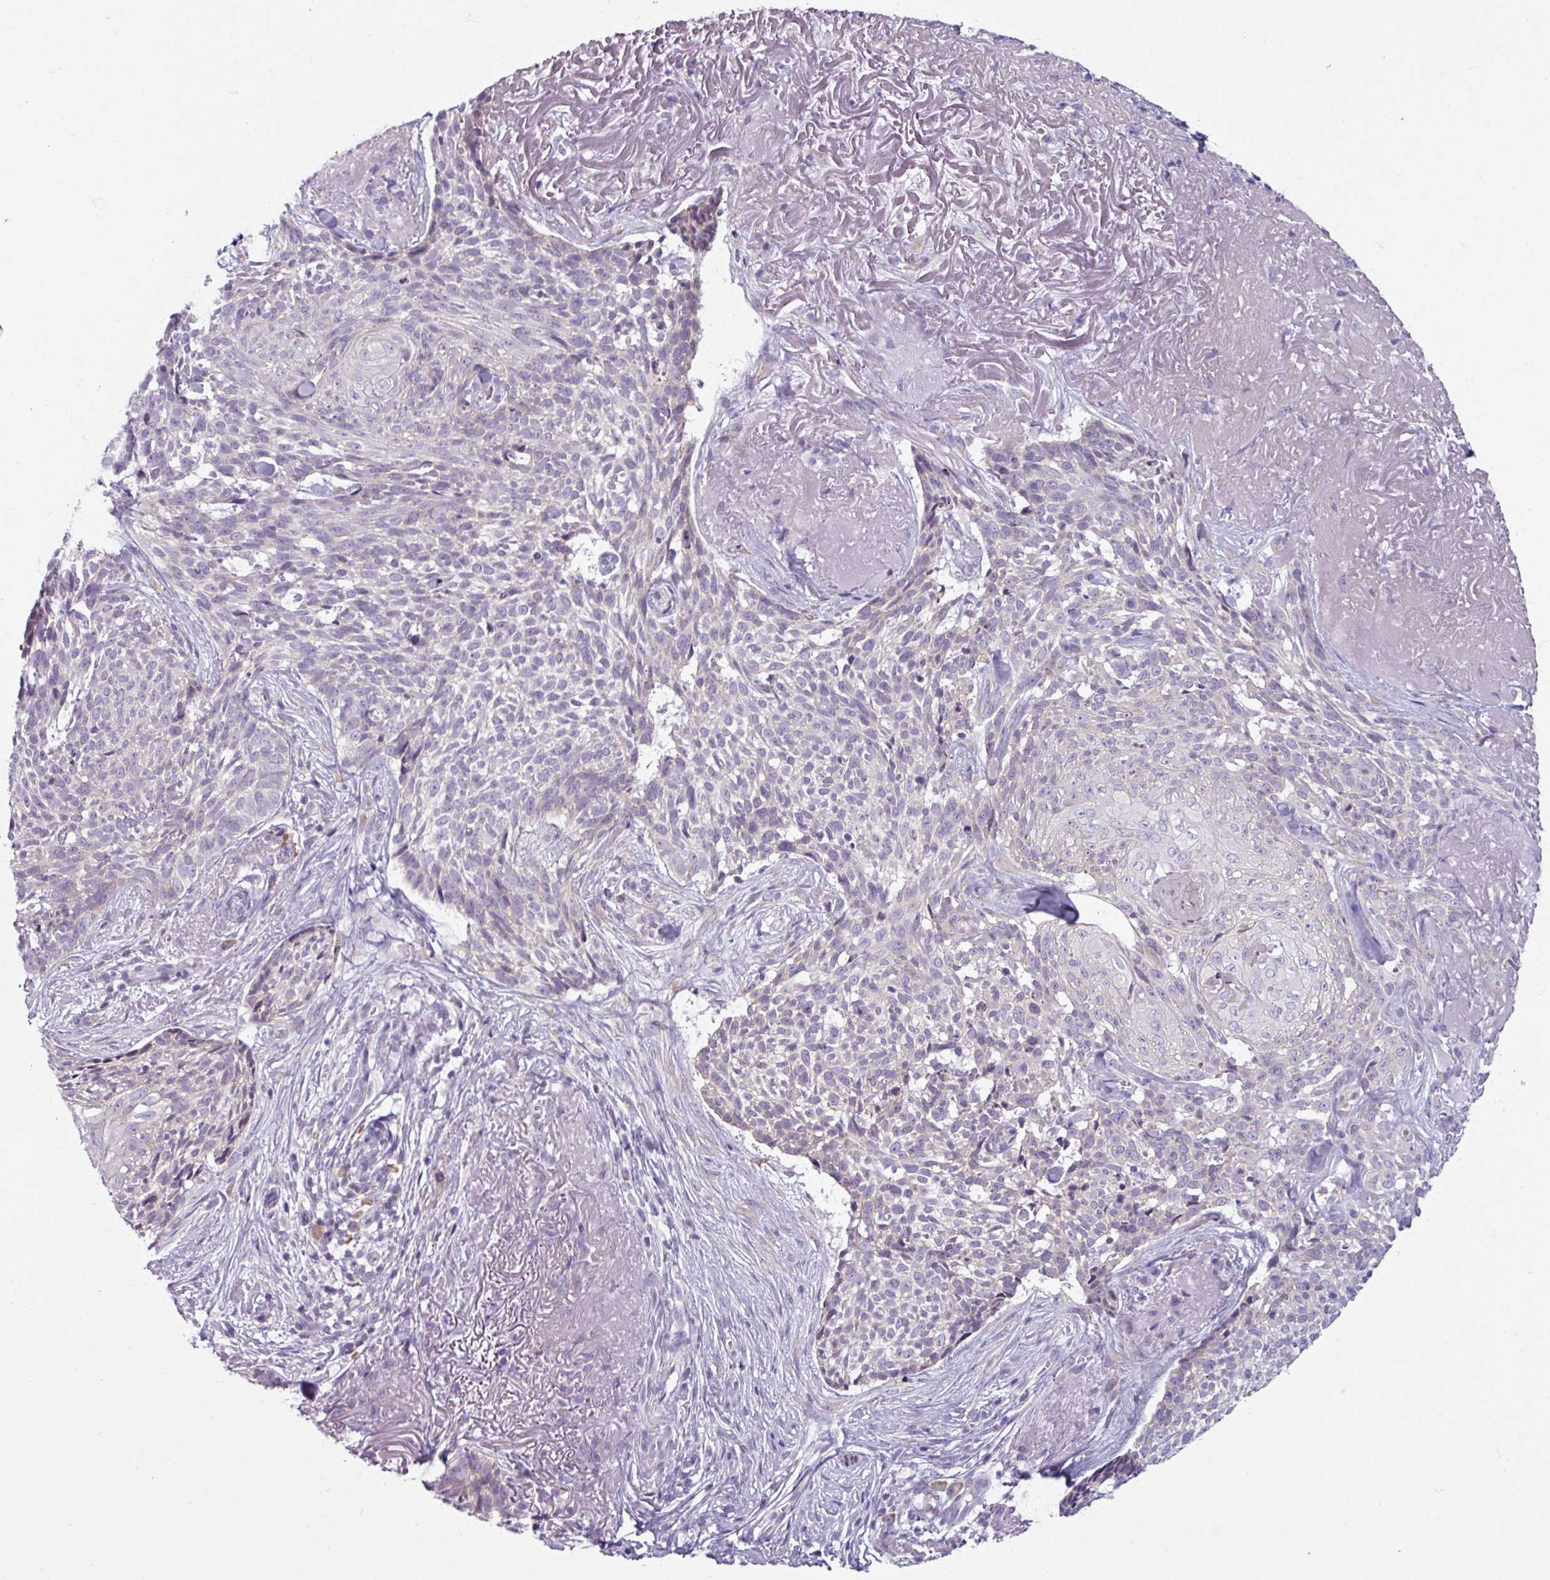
{"staining": {"intensity": "negative", "quantity": "none", "location": "none"}, "tissue": "skin cancer", "cell_type": "Tumor cells", "image_type": "cancer", "snomed": [{"axis": "morphology", "description": "Basal cell carcinoma"}, {"axis": "topography", "description": "Skin"}, {"axis": "topography", "description": "Skin of face"}], "caption": "A histopathology image of human skin cancer is negative for staining in tumor cells. Nuclei are stained in blue.", "gene": "SMIM11", "patient": {"sex": "female", "age": 95}}